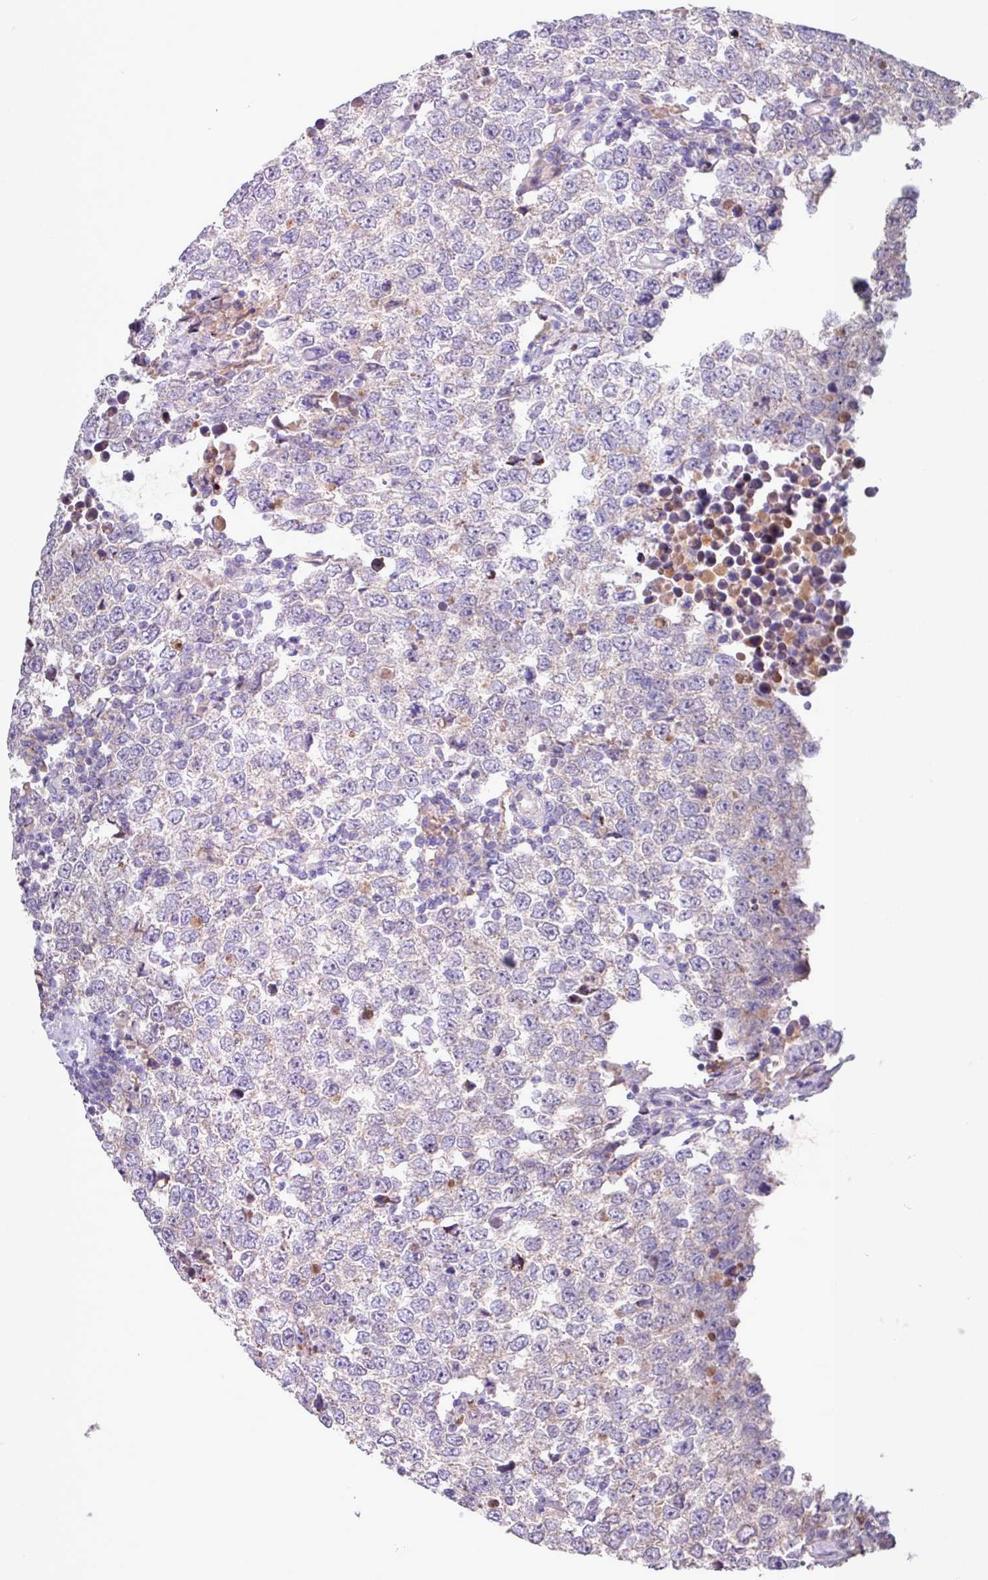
{"staining": {"intensity": "negative", "quantity": "none", "location": "none"}, "tissue": "testis cancer", "cell_type": "Tumor cells", "image_type": "cancer", "snomed": [{"axis": "morphology", "description": "Seminoma, NOS"}, {"axis": "morphology", "description": "Carcinoma, Embryonal, NOS"}, {"axis": "topography", "description": "Testis"}], "caption": "Tumor cells show no significant protein positivity in testis seminoma.", "gene": "IQCJ", "patient": {"sex": "male", "age": 28}}